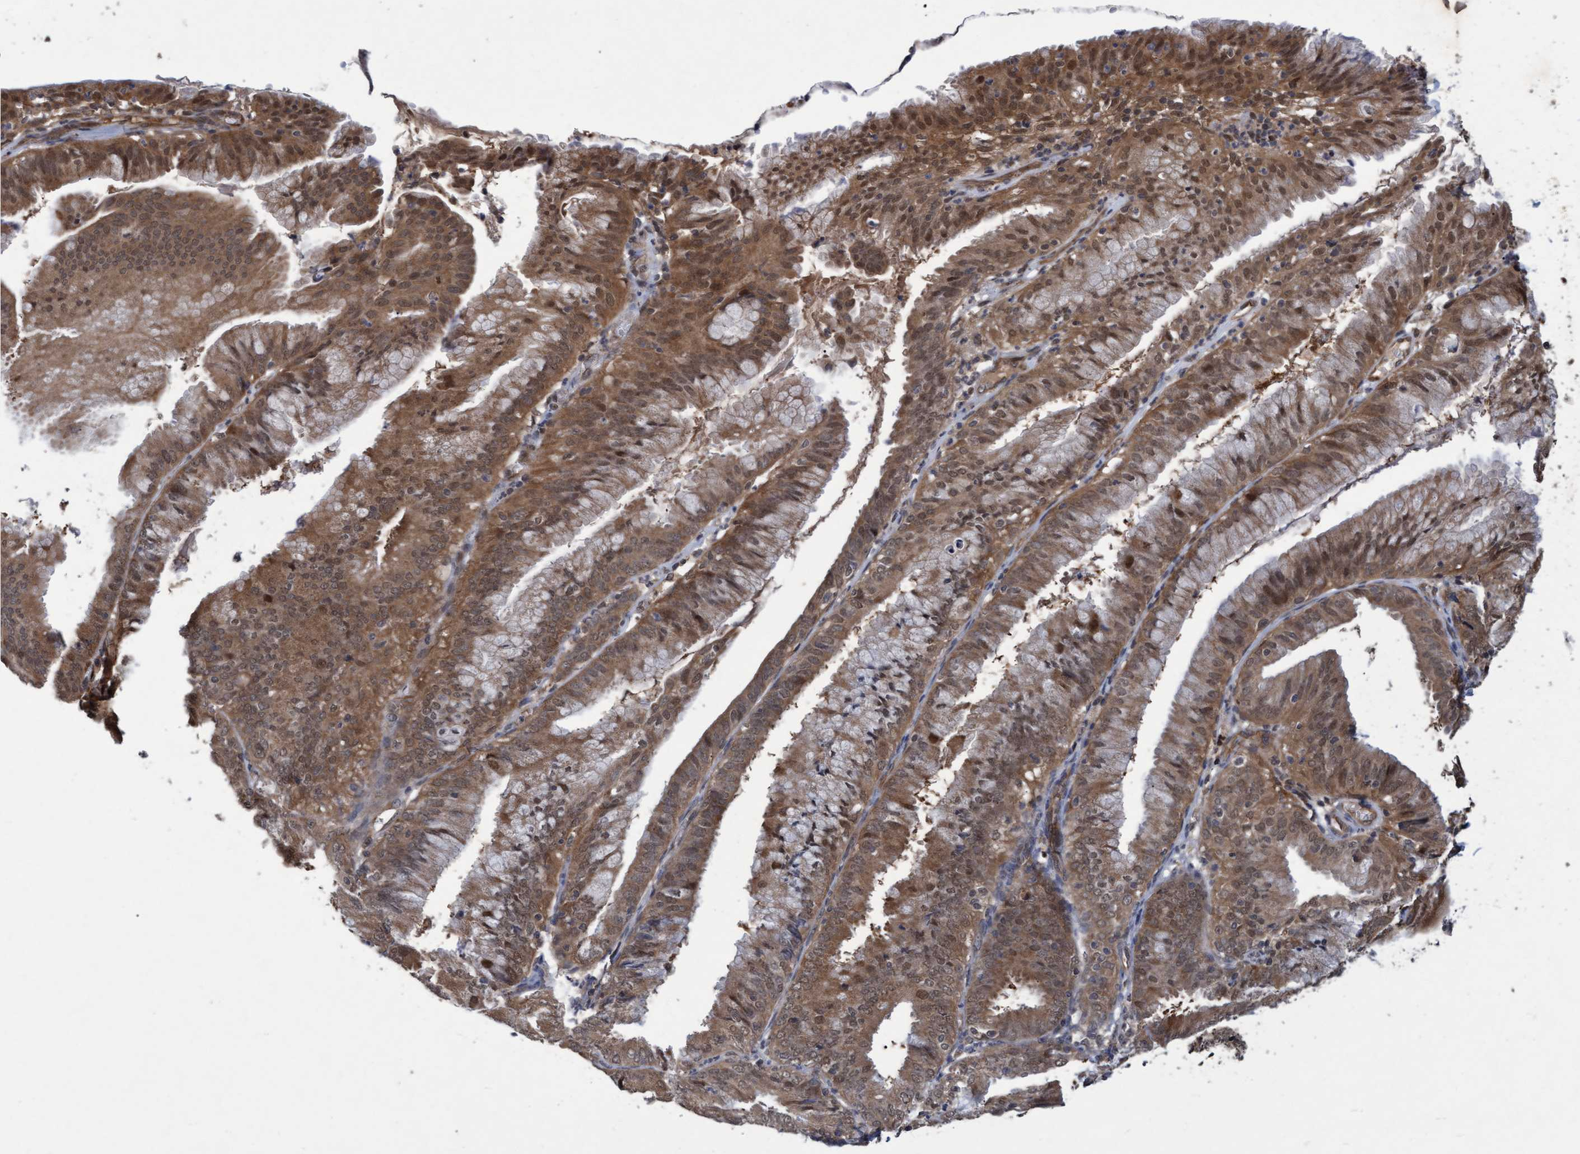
{"staining": {"intensity": "weak", "quantity": "25%-75%", "location": "cytoplasmic/membranous,nuclear"}, "tissue": "endometrium", "cell_type": "Cells in endometrial stroma", "image_type": "normal", "snomed": [{"axis": "morphology", "description": "Normal tissue, NOS"}, {"axis": "morphology", "description": "Adenocarcinoma, NOS"}, {"axis": "topography", "description": "Endometrium"}], "caption": "Brown immunohistochemical staining in normal human endometrium shows weak cytoplasmic/membranous,nuclear expression in about 25%-75% of cells in endometrial stroma.", "gene": "PSMB6", "patient": {"sex": "female", "age": 57}}